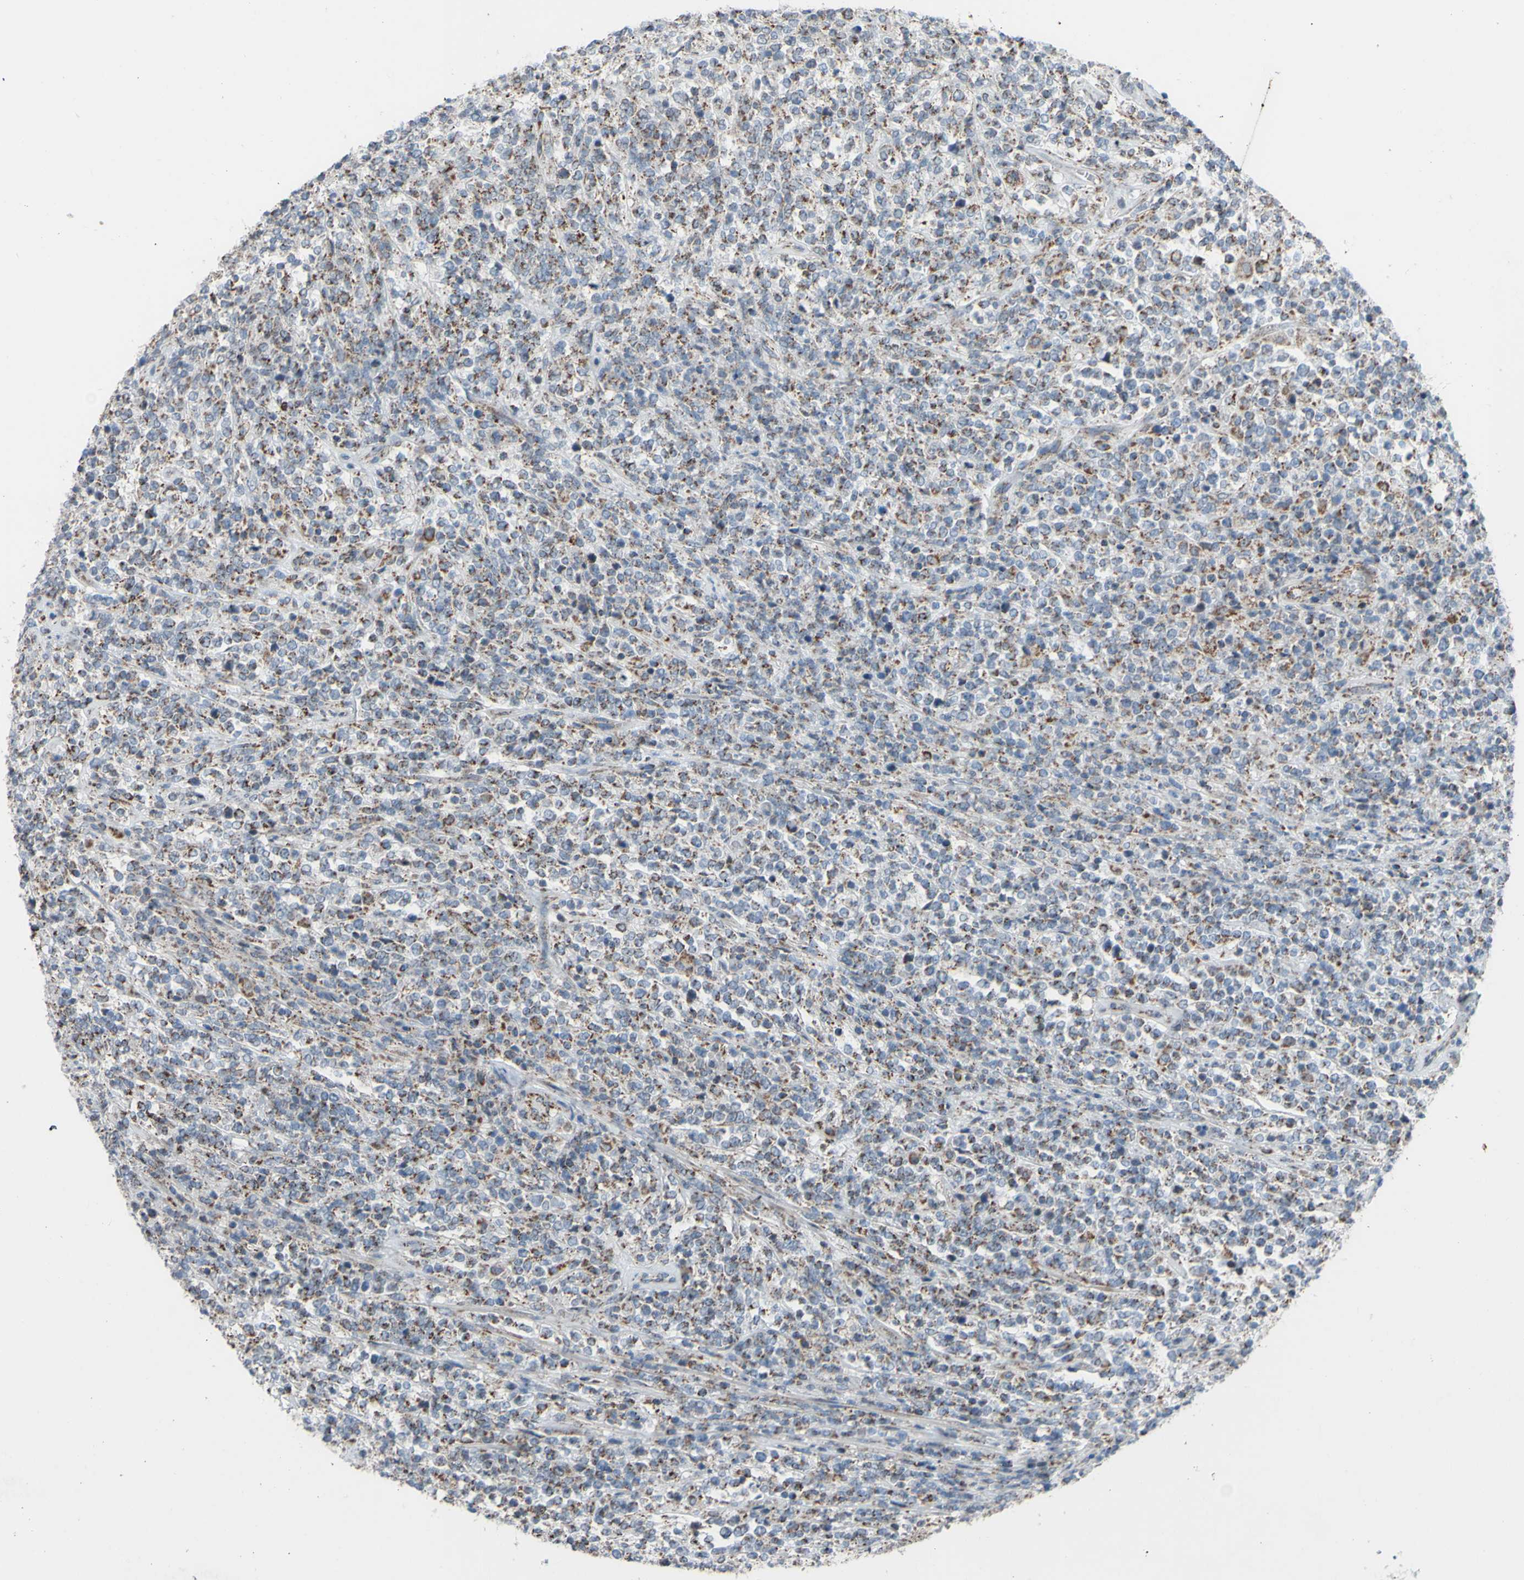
{"staining": {"intensity": "moderate", "quantity": "<25%", "location": "cytoplasmic/membranous"}, "tissue": "lymphoma", "cell_type": "Tumor cells", "image_type": "cancer", "snomed": [{"axis": "morphology", "description": "Malignant lymphoma, non-Hodgkin's type, High grade"}, {"axis": "topography", "description": "Soft tissue"}], "caption": "Malignant lymphoma, non-Hodgkin's type (high-grade) stained for a protein displays moderate cytoplasmic/membranous positivity in tumor cells.", "gene": "GLT8D1", "patient": {"sex": "male", "age": 18}}